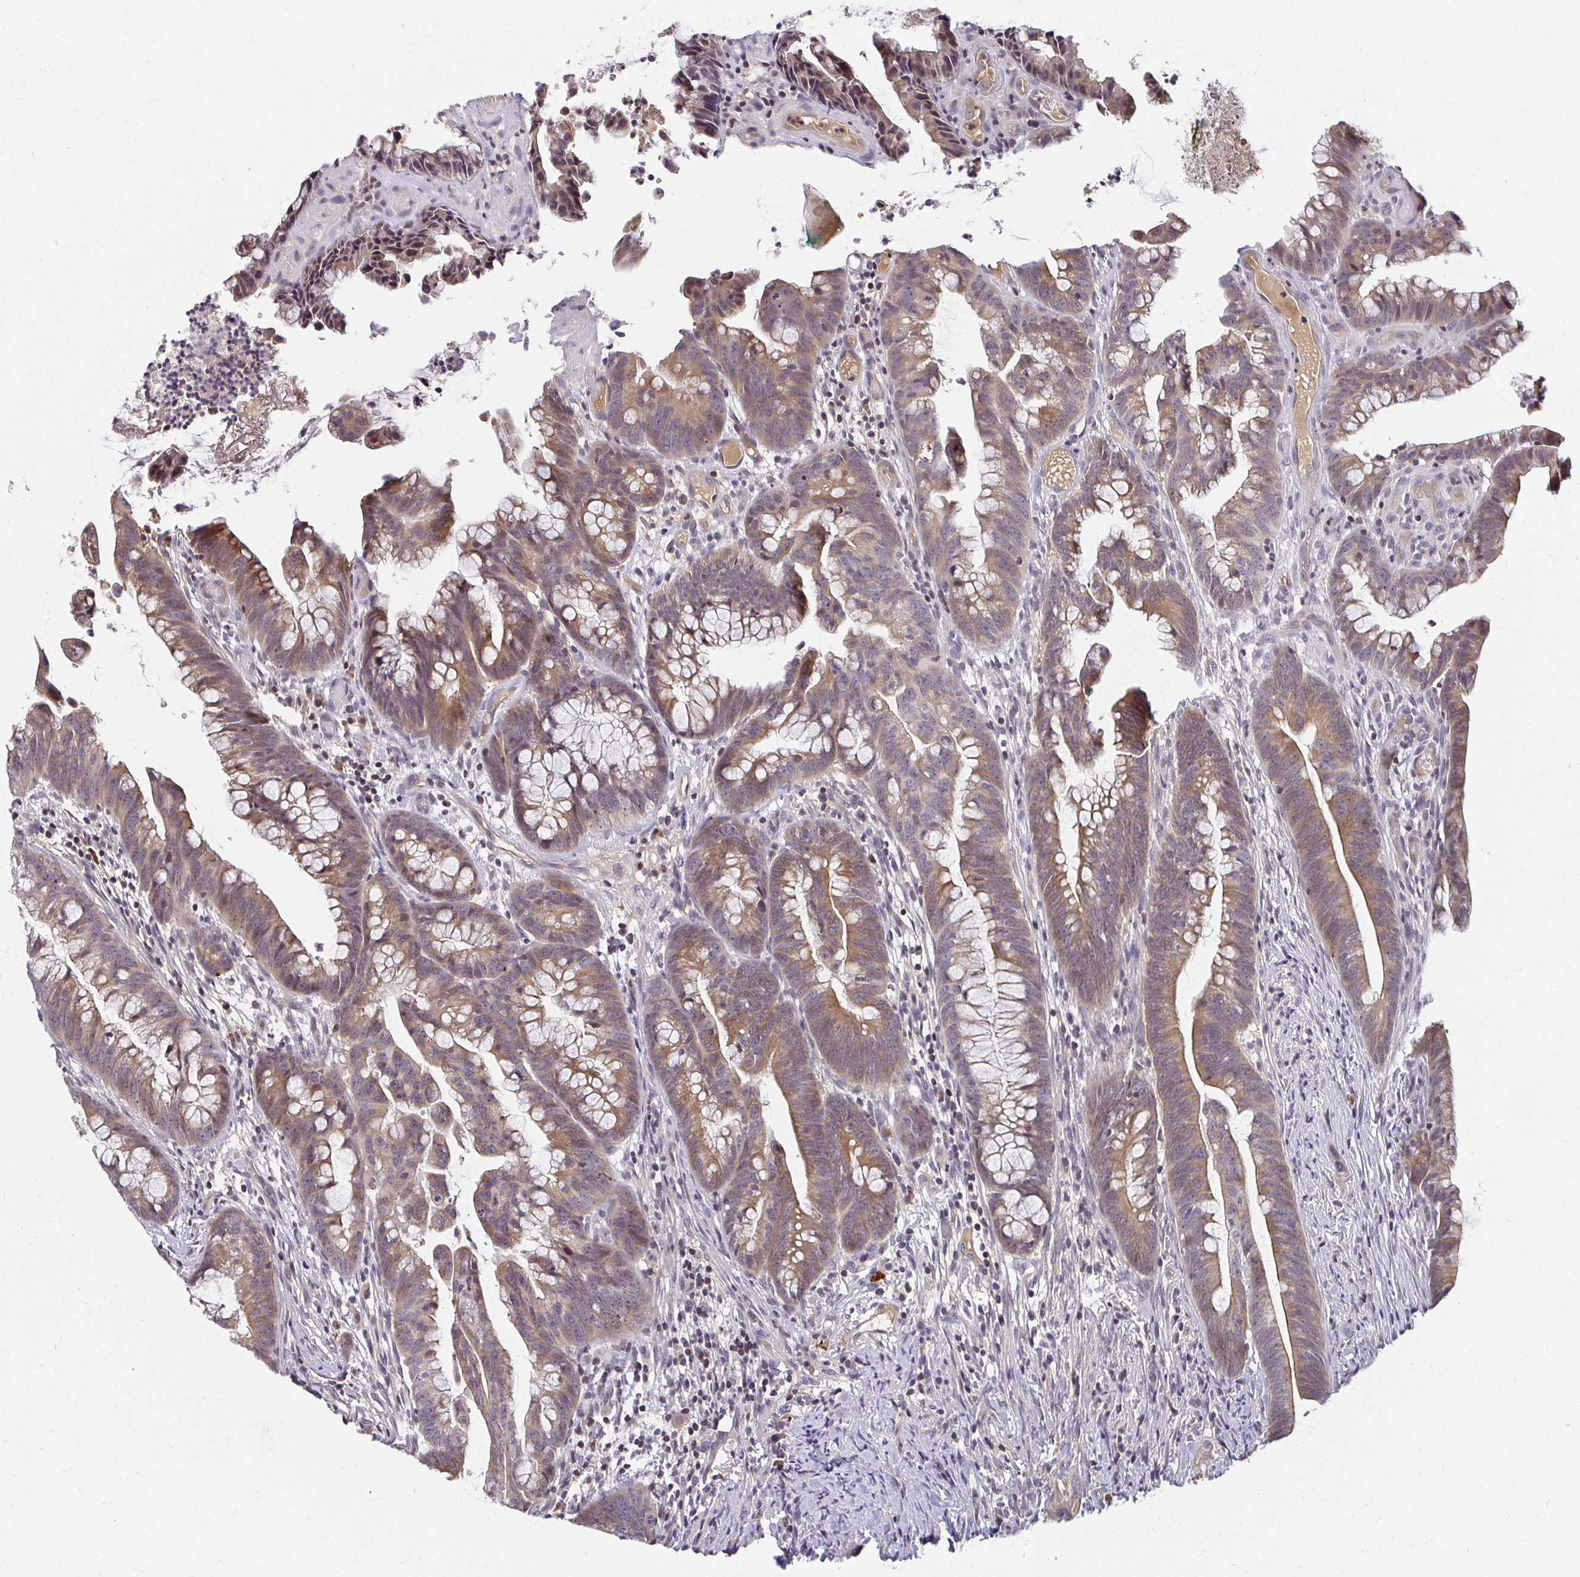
{"staining": {"intensity": "moderate", "quantity": "25%-75%", "location": "cytoplasmic/membranous"}, "tissue": "colorectal cancer", "cell_type": "Tumor cells", "image_type": "cancer", "snomed": [{"axis": "morphology", "description": "Adenocarcinoma, NOS"}, {"axis": "topography", "description": "Colon"}], "caption": "Colorectal cancer (adenocarcinoma) stained with DAB IHC exhibits medium levels of moderate cytoplasmic/membranous positivity in approximately 25%-75% of tumor cells.", "gene": "ANK3", "patient": {"sex": "male", "age": 62}}